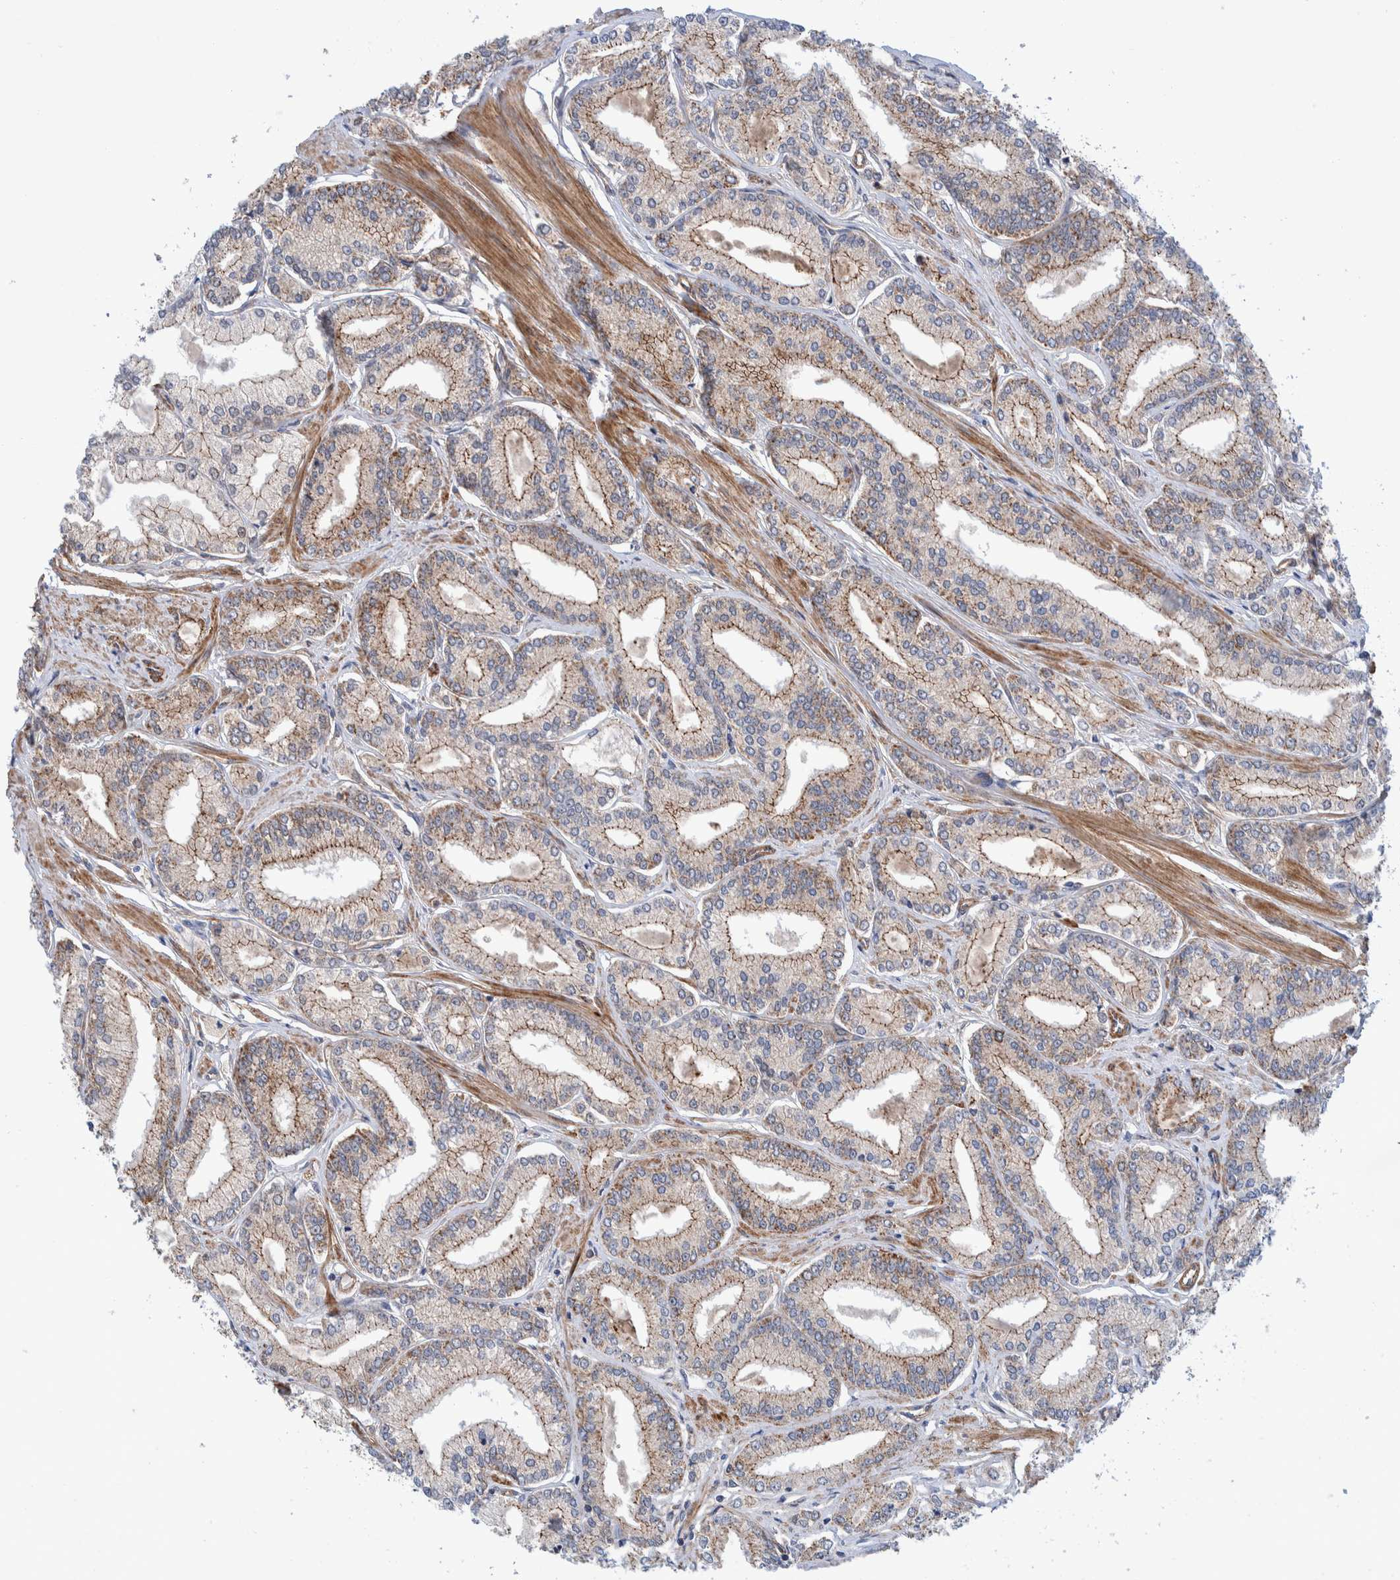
{"staining": {"intensity": "moderate", "quantity": "25%-75%", "location": "cytoplasmic/membranous"}, "tissue": "prostate cancer", "cell_type": "Tumor cells", "image_type": "cancer", "snomed": [{"axis": "morphology", "description": "Adenocarcinoma, Low grade"}, {"axis": "topography", "description": "Prostate"}], "caption": "High-power microscopy captured an immunohistochemistry (IHC) histopathology image of prostate cancer, revealing moderate cytoplasmic/membranous expression in about 25%-75% of tumor cells.", "gene": "SLC25A10", "patient": {"sex": "male", "age": 52}}